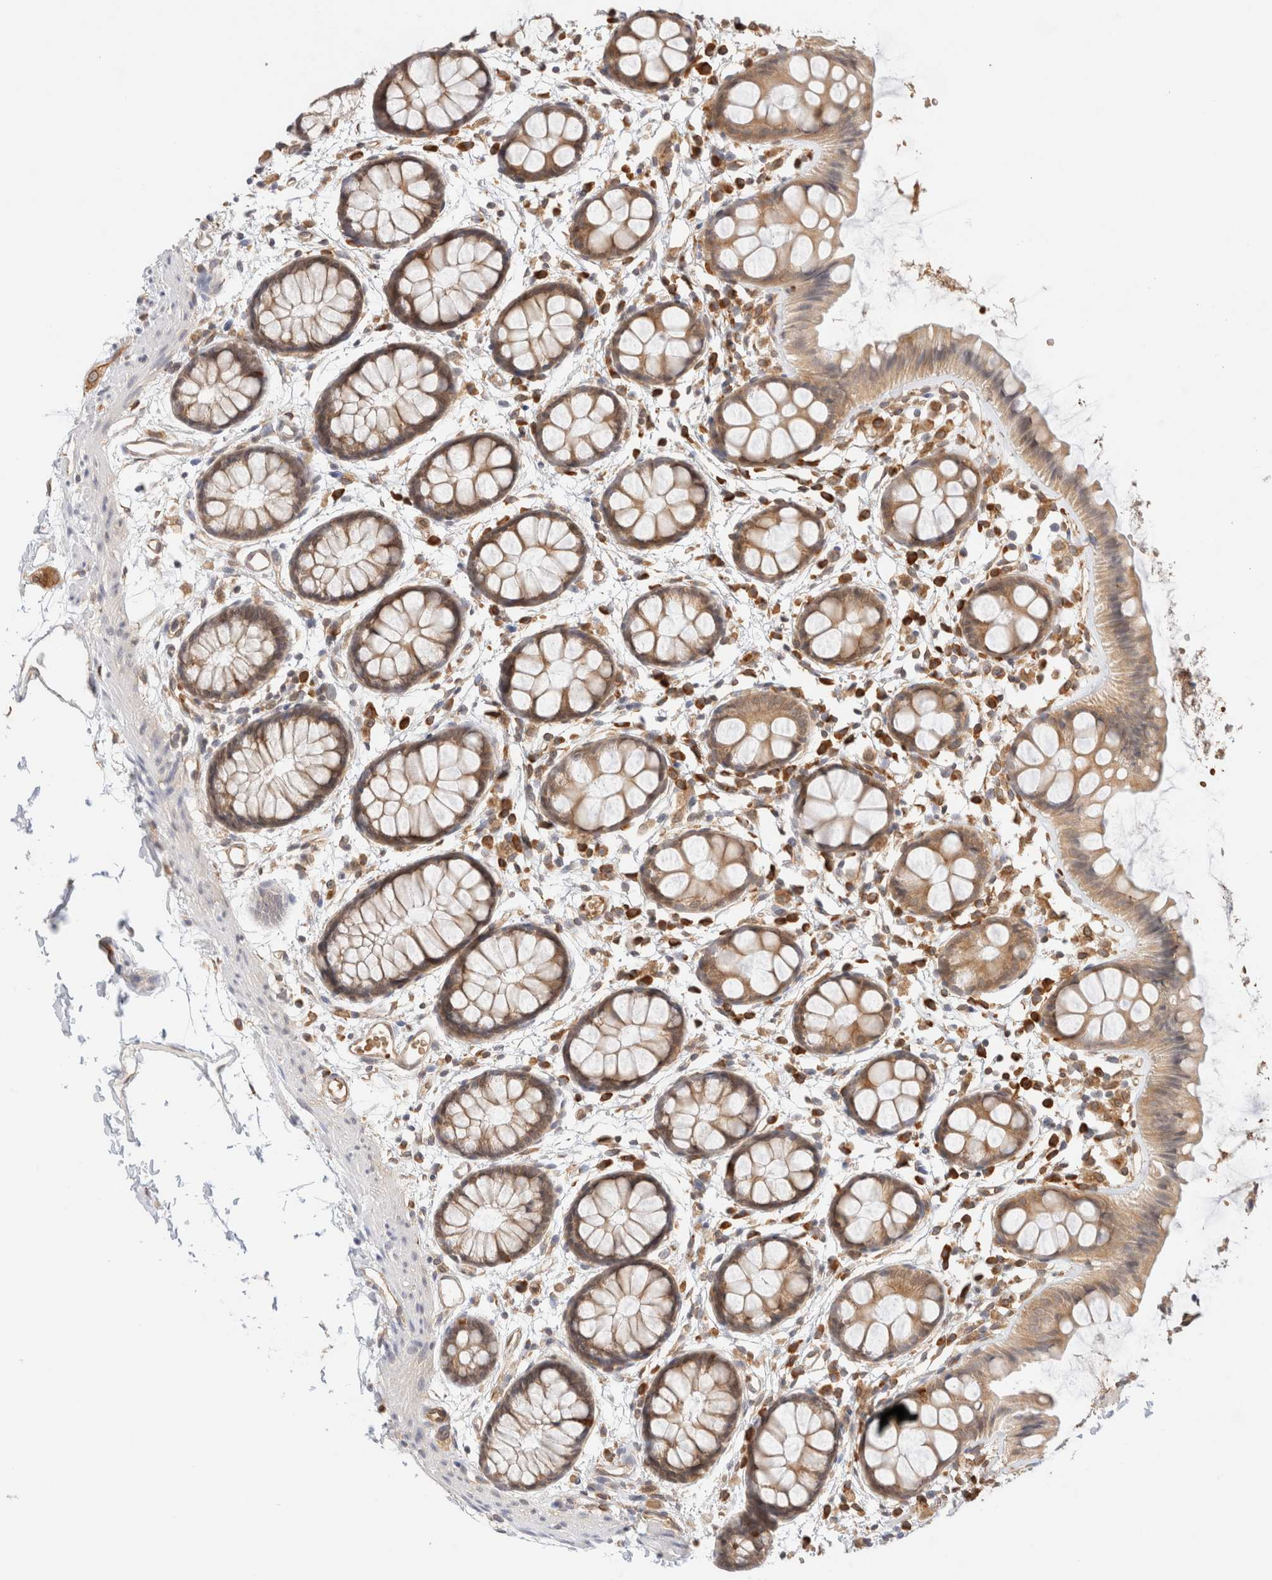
{"staining": {"intensity": "moderate", "quantity": ">75%", "location": "cytoplasmic/membranous"}, "tissue": "rectum", "cell_type": "Glandular cells", "image_type": "normal", "snomed": [{"axis": "morphology", "description": "Normal tissue, NOS"}, {"axis": "topography", "description": "Rectum"}], "caption": "Brown immunohistochemical staining in unremarkable rectum shows moderate cytoplasmic/membranous staining in approximately >75% of glandular cells.", "gene": "SYVN1", "patient": {"sex": "female", "age": 66}}